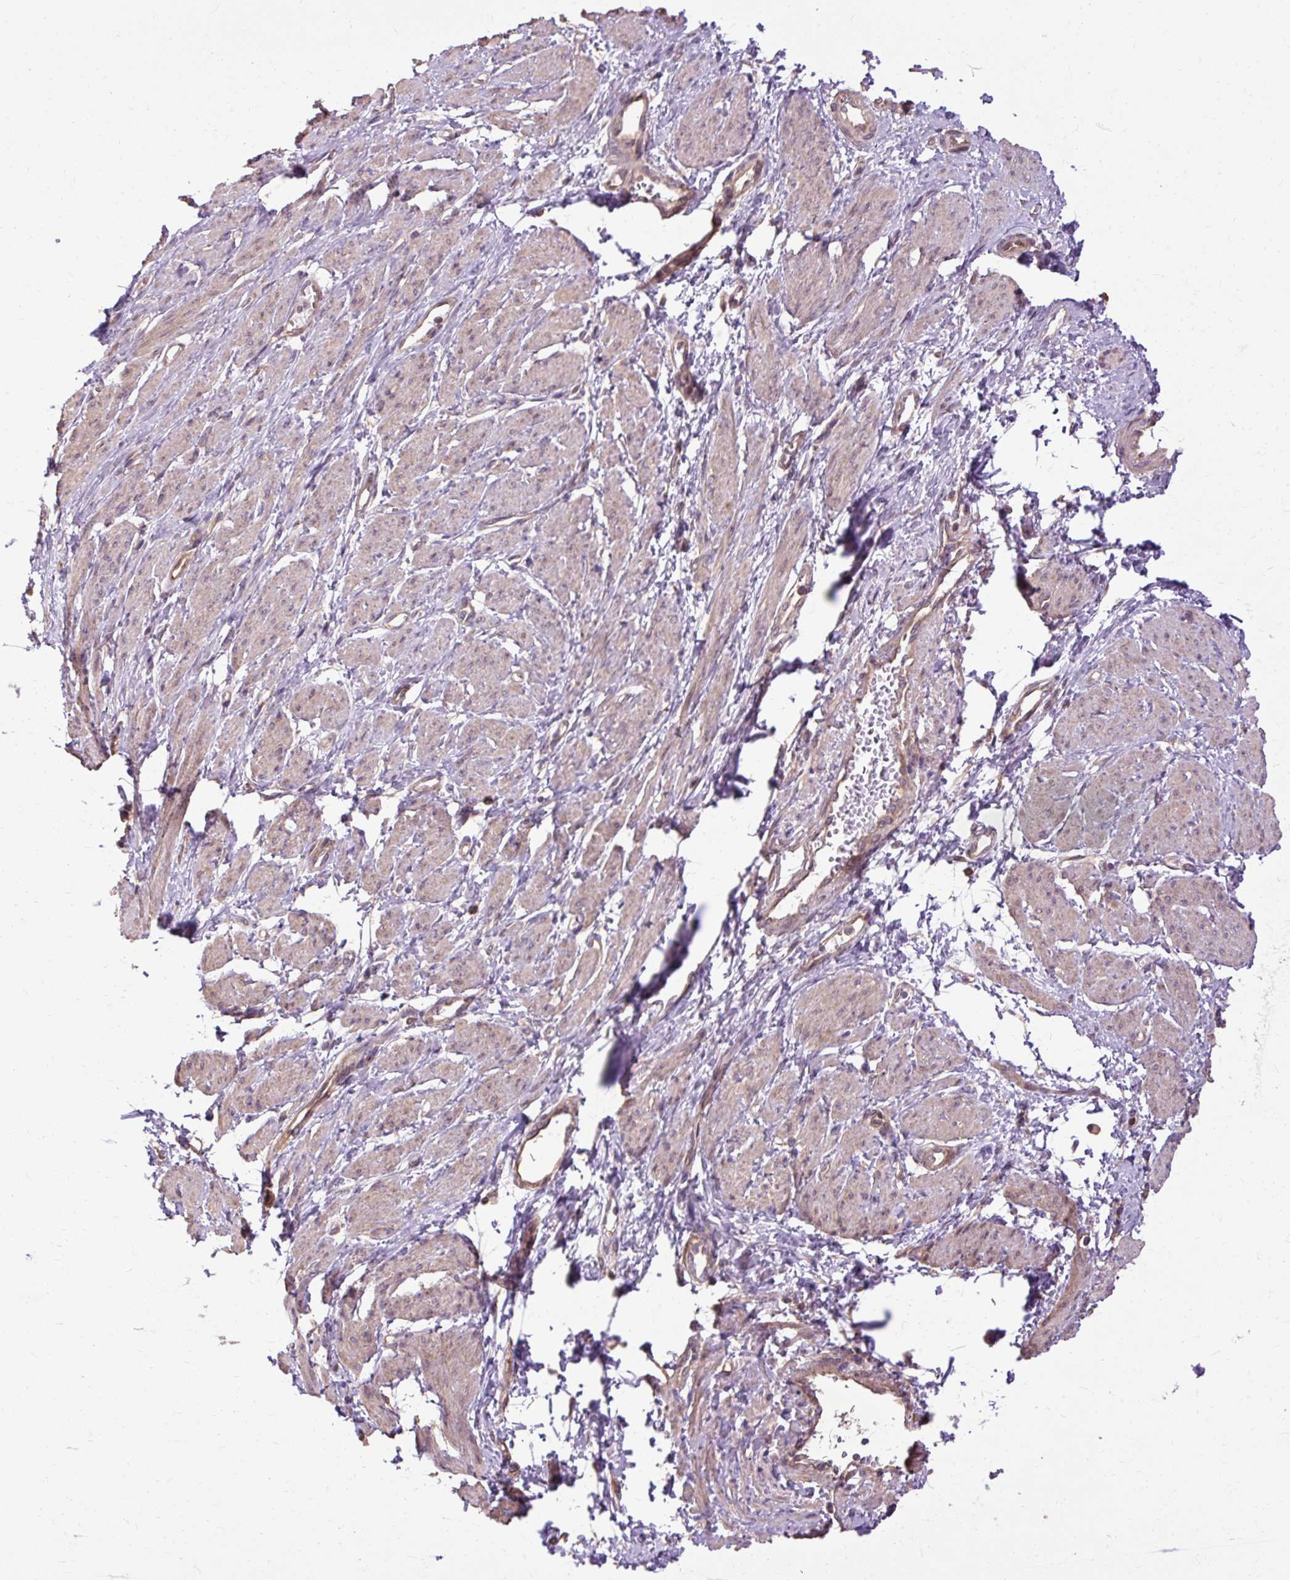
{"staining": {"intensity": "weak", "quantity": "25%-75%", "location": "cytoplasmic/membranous"}, "tissue": "smooth muscle", "cell_type": "Smooth muscle cells", "image_type": "normal", "snomed": [{"axis": "morphology", "description": "Normal tissue, NOS"}, {"axis": "topography", "description": "Smooth muscle"}, {"axis": "topography", "description": "Uterus"}], "caption": "This histopathology image demonstrates IHC staining of normal human smooth muscle, with low weak cytoplasmic/membranous expression in approximately 25%-75% of smooth muscle cells.", "gene": "FLRT1", "patient": {"sex": "female", "age": 39}}